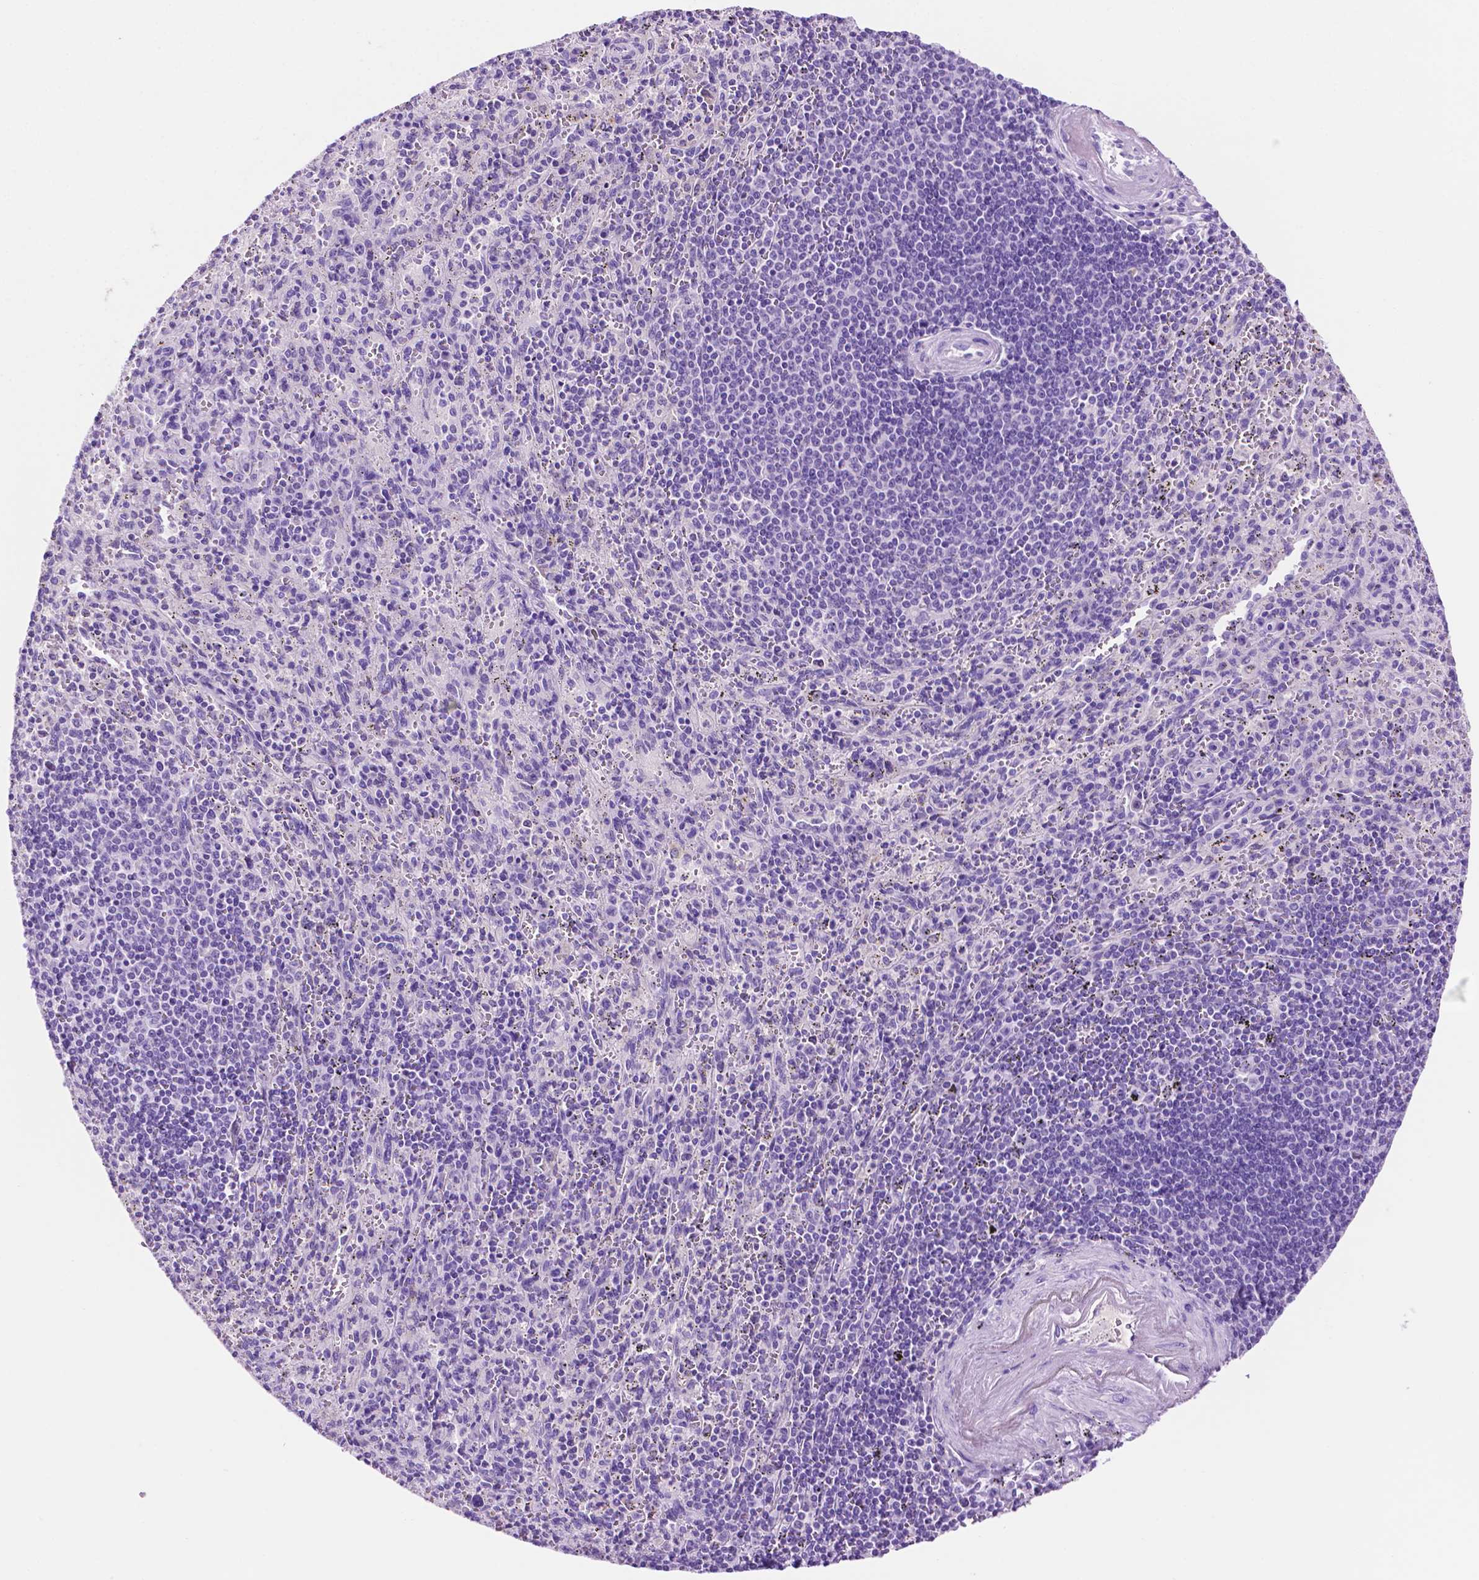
{"staining": {"intensity": "negative", "quantity": "none", "location": "none"}, "tissue": "spleen", "cell_type": "Cells in red pulp", "image_type": "normal", "snomed": [{"axis": "morphology", "description": "Normal tissue, NOS"}, {"axis": "topography", "description": "Spleen"}], "caption": "Immunohistochemical staining of benign spleen reveals no significant expression in cells in red pulp. The staining was performed using DAB to visualize the protein expression in brown, while the nuclei were stained in blue with hematoxylin (Magnification: 20x).", "gene": "FOXB2", "patient": {"sex": "male", "age": 57}}